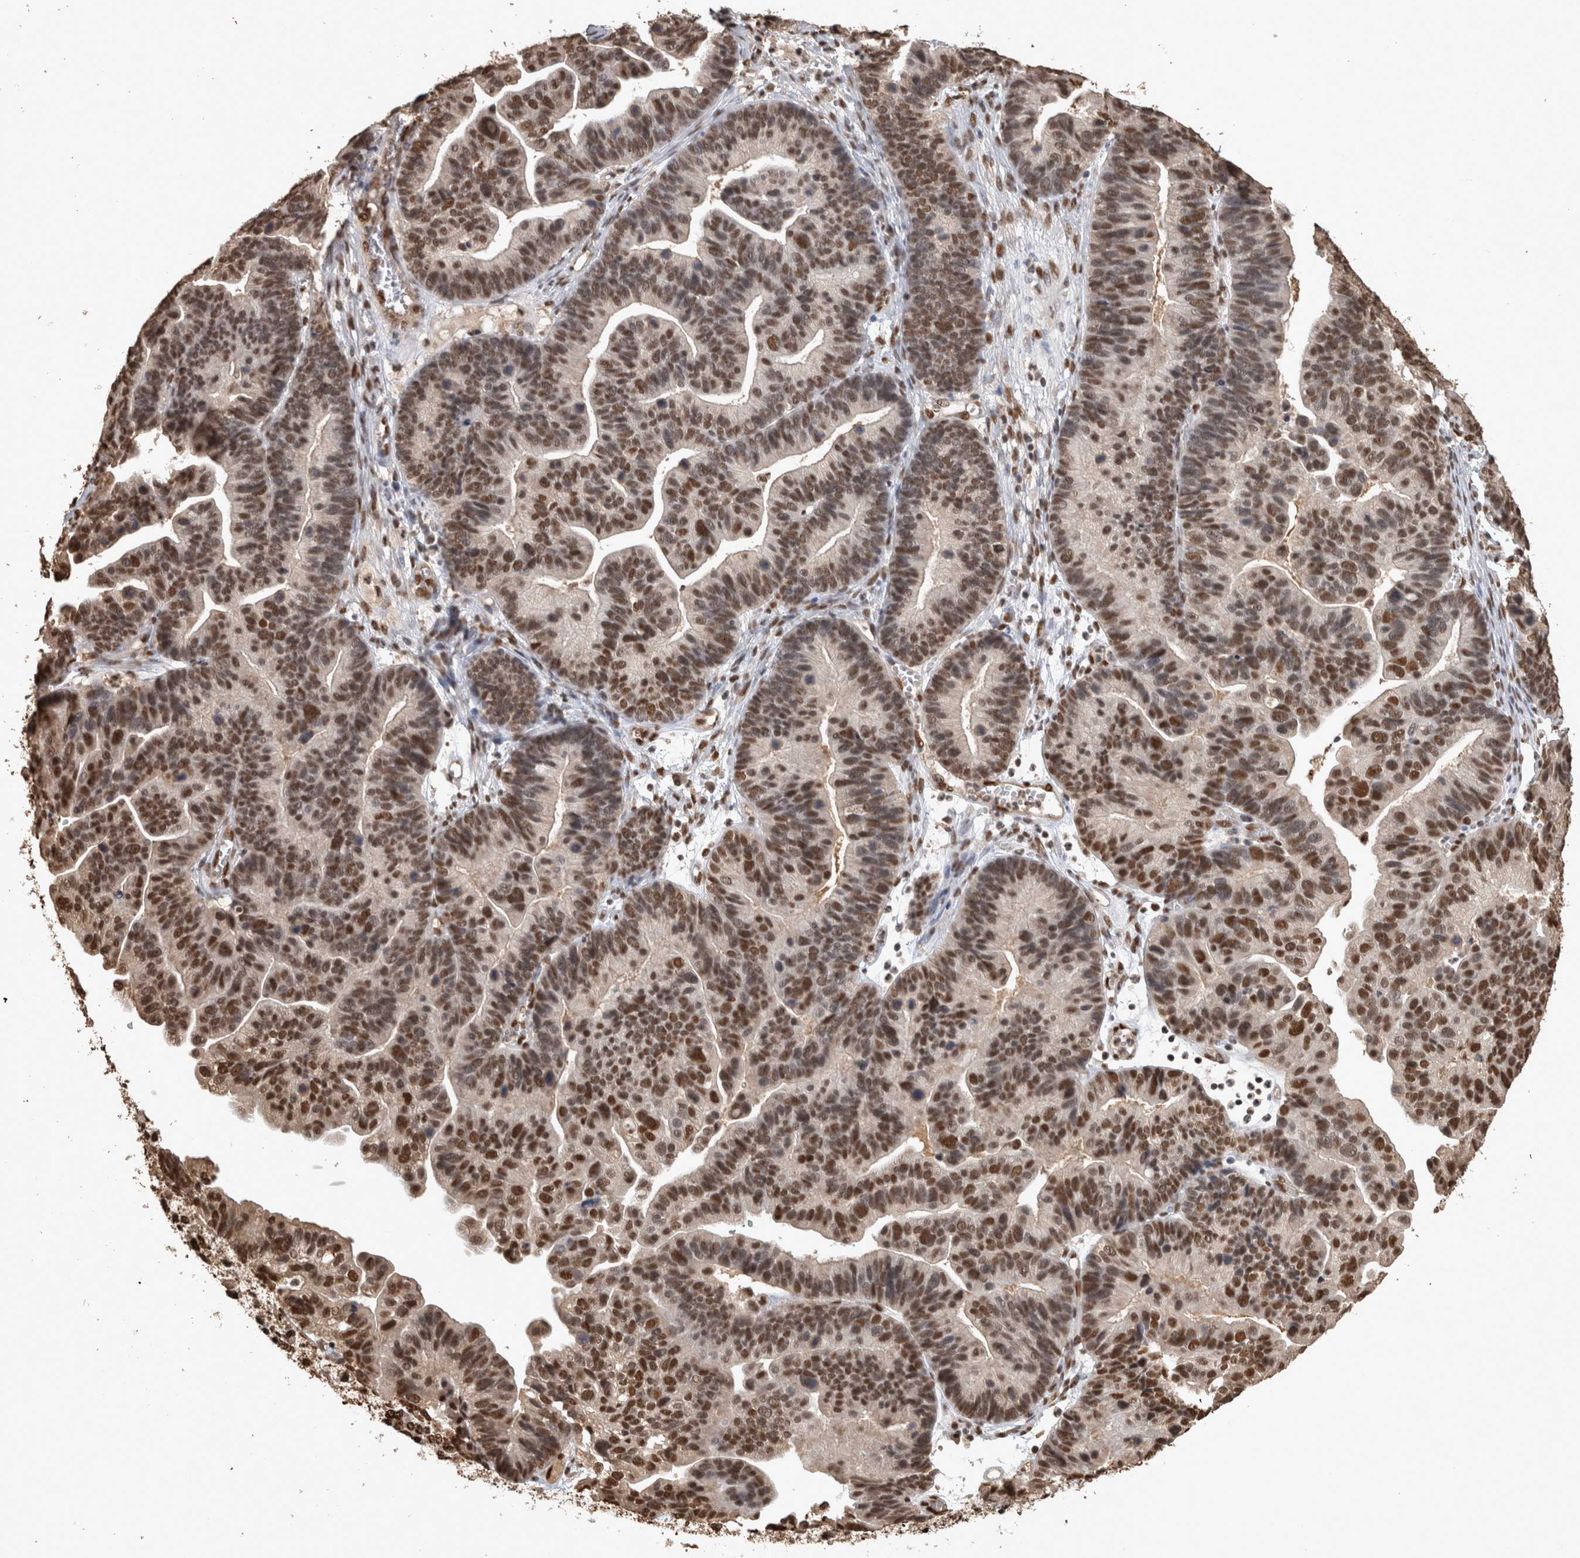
{"staining": {"intensity": "strong", "quantity": ">75%", "location": "nuclear"}, "tissue": "ovarian cancer", "cell_type": "Tumor cells", "image_type": "cancer", "snomed": [{"axis": "morphology", "description": "Cystadenocarcinoma, serous, NOS"}, {"axis": "topography", "description": "Ovary"}], "caption": "Serous cystadenocarcinoma (ovarian) stained with a protein marker displays strong staining in tumor cells.", "gene": "RAD50", "patient": {"sex": "female", "age": 56}}